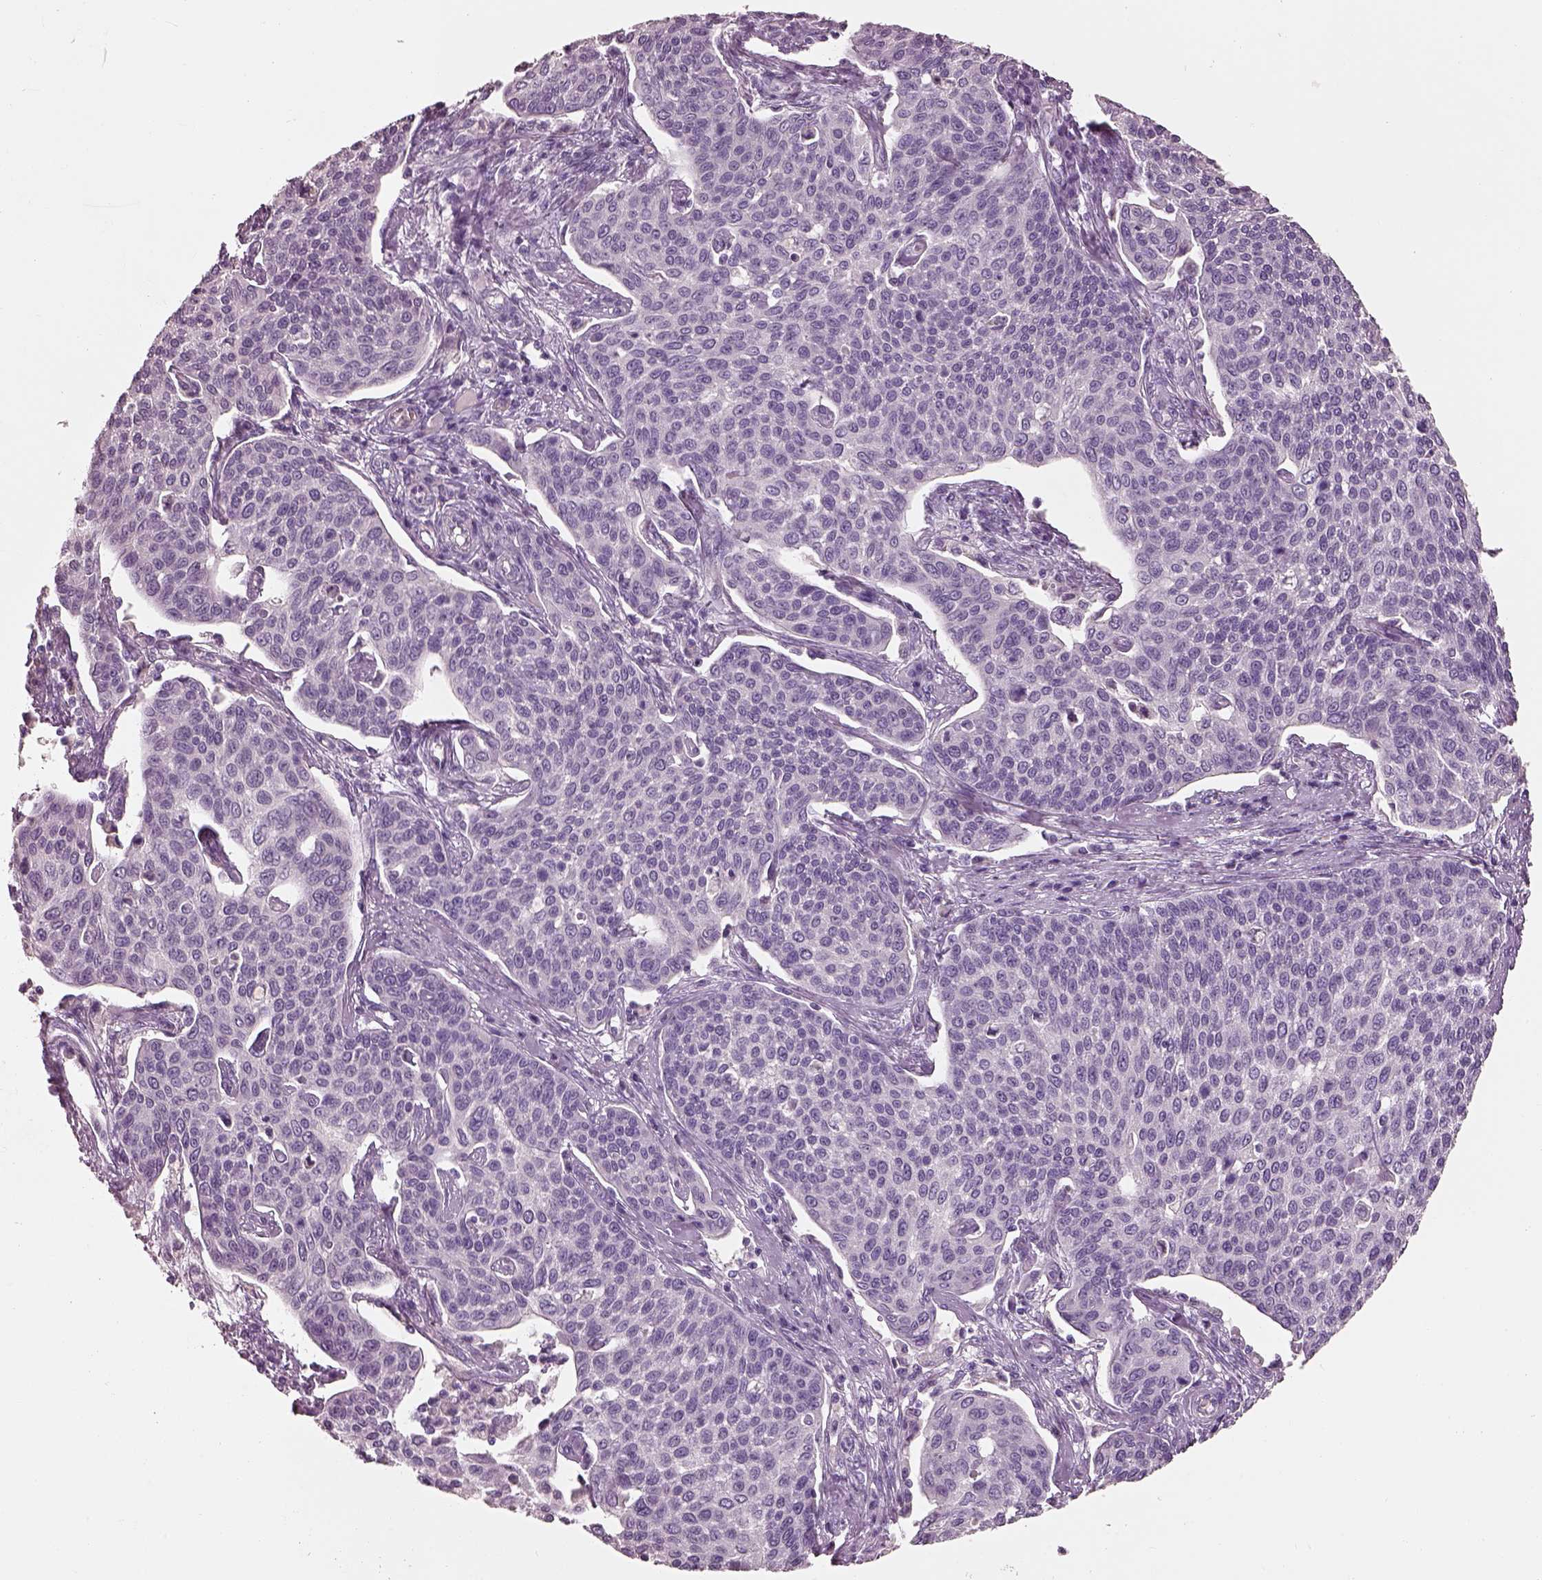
{"staining": {"intensity": "negative", "quantity": "none", "location": "none"}, "tissue": "cervical cancer", "cell_type": "Tumor cells", "image_type": "cancer", "snomed": [{"axis": "morphology", "description": "Squamous cell carcinoma, NOS"}, {"axis": "topography", "description": "Cervix"}], "caption": "IHC histopathology image of neoplastic tissue: cervical squamous cell carcinoma stained with DAB (3,3'-diaminobenzidine) displays no significant protein positivity in tumor cells.", "gene": "PNOC", "patient": {"sex": "female", "age": 34}}